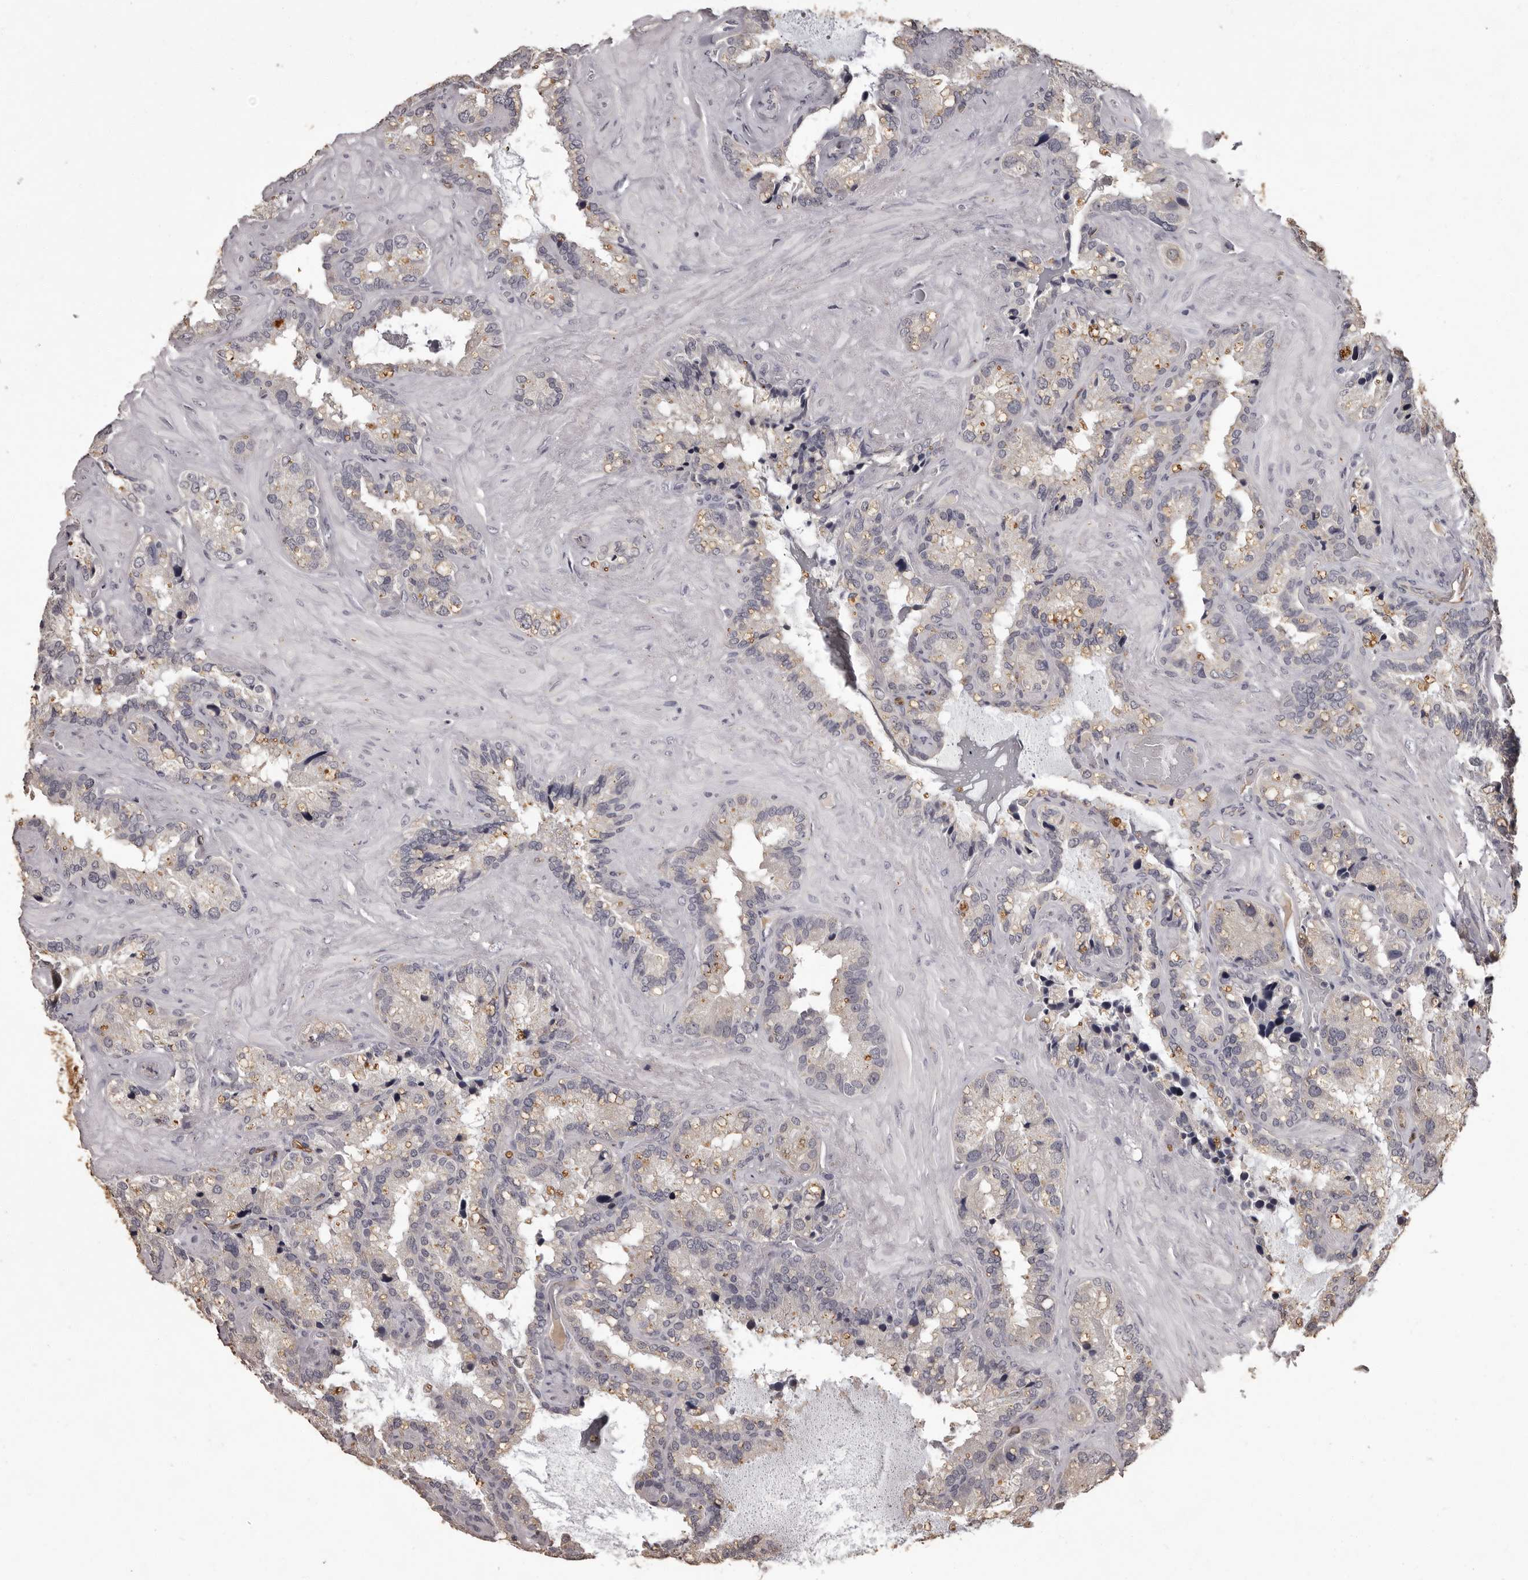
{"staining": {"intensity": "weak", "quantity": "<25%", "location": "cytoplasmic/membranous"}, "tissue": "seminal vesicle", "cell_type": "Glandular cells", "image_type": "normal", "snomed": [{"axis": "morphology", "description": "Normal tissue, NOS"}, {"axis": "topography", "description": "Prostate"}, {"axis": "topography", "description": "Seminal veicle"}], "caption": "Seminal vesicle was stained to show a protein in brown. There is no significant expression in glandular cells. (Stains: DAB immunohistochemistry with hematoxylin counter stain, Microscopy: brightfield microscopy at high magnification).", "gene": "GPR78", "patient": {"sex": "male", "age": 68}}